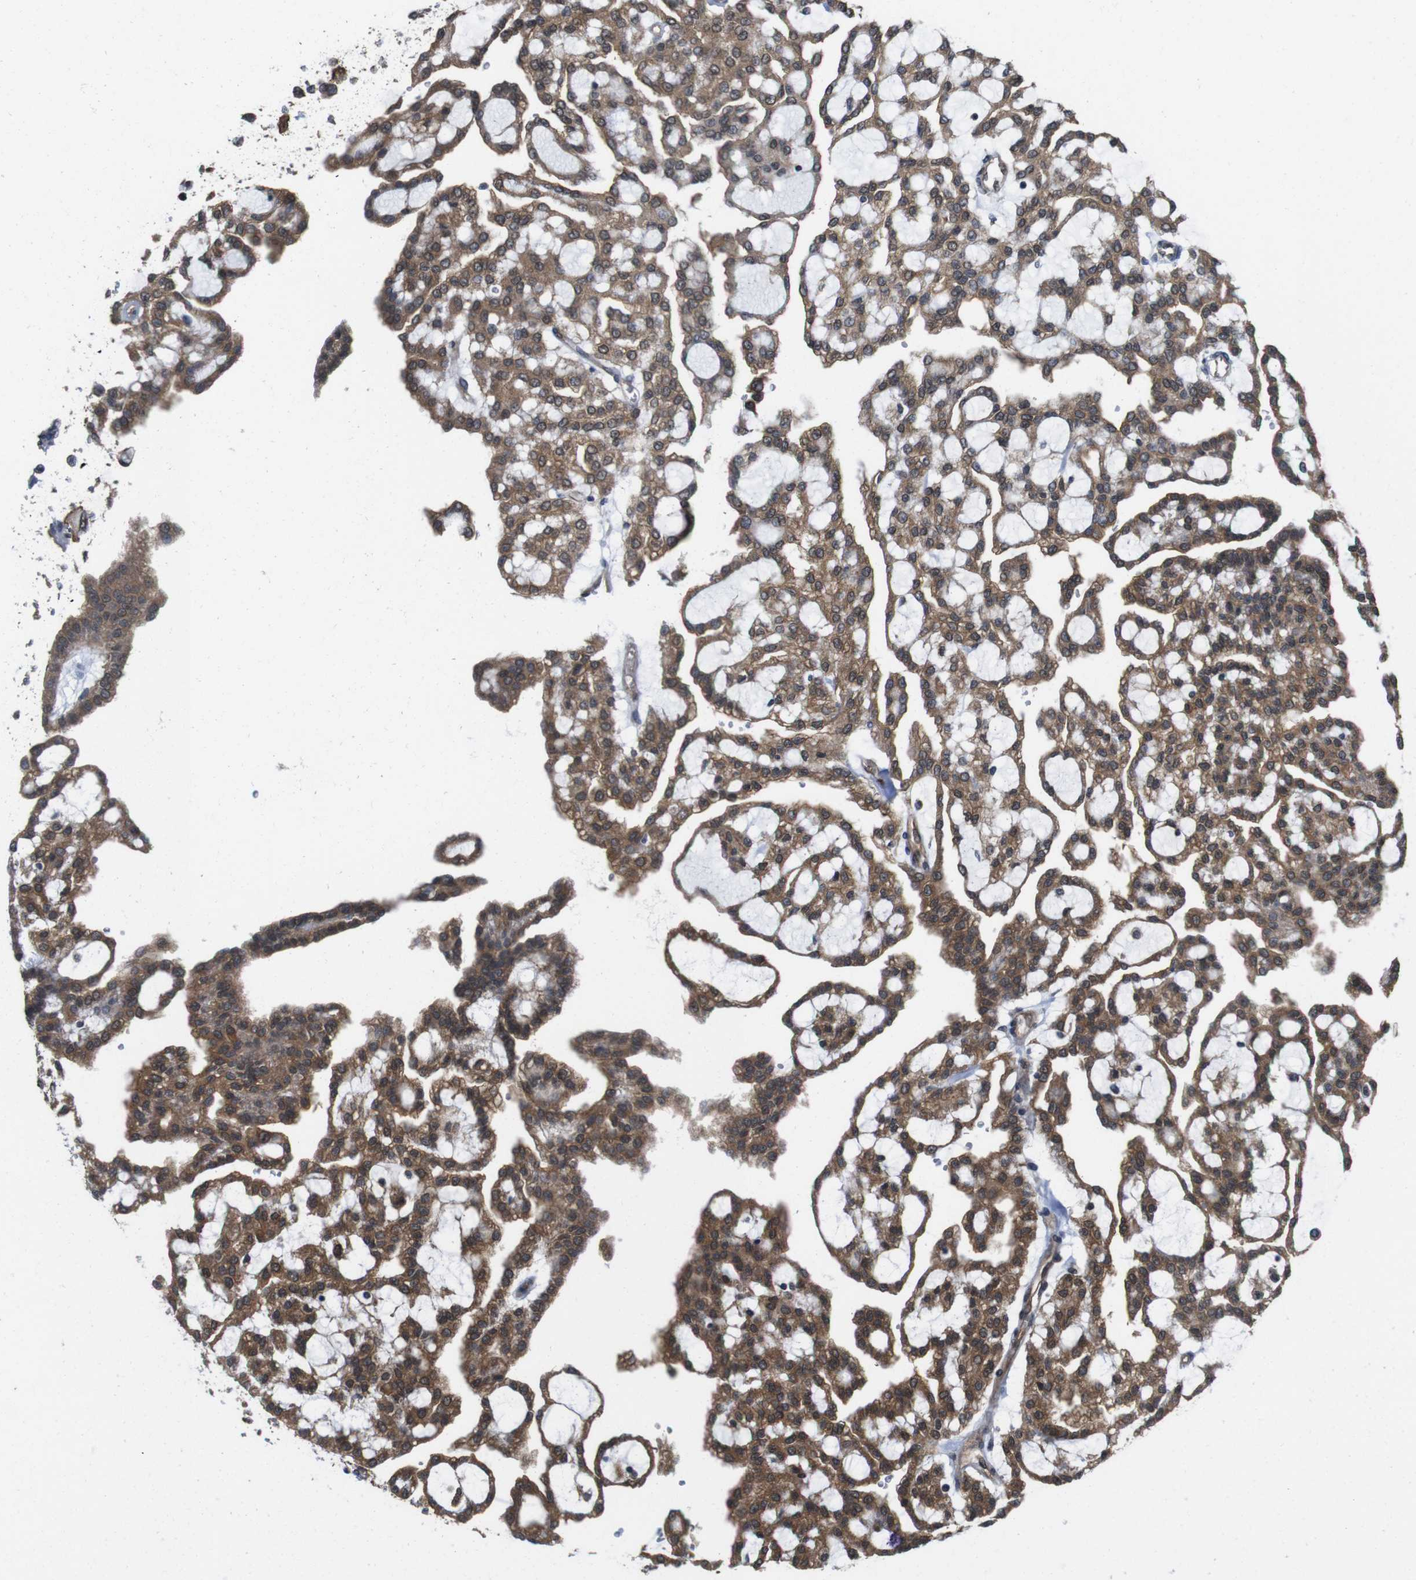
{"staining": {"intensity": "moderate", "quantity": ">75%", "location": "cytoplasmic/membranous"}, "tissue": "renal cancer", "cell_type": "Tumor cells", "image_type": "cancer", "snomed": [{"axis": "morphology", "description": "Adenocarcinoma, NOS"}, {"axis": "topography", "description": "Kidney"}], "caption": "Immunohistochemistry (IHC) histopathology image of renal cancer stained for a protein (brown), which exhibits medium levels of moderate cytoplasmic/membranous expression in approximately >75% of tumor cells.", "gene": "YWHAG", "patient": {"sex": "male", "age": 63}}